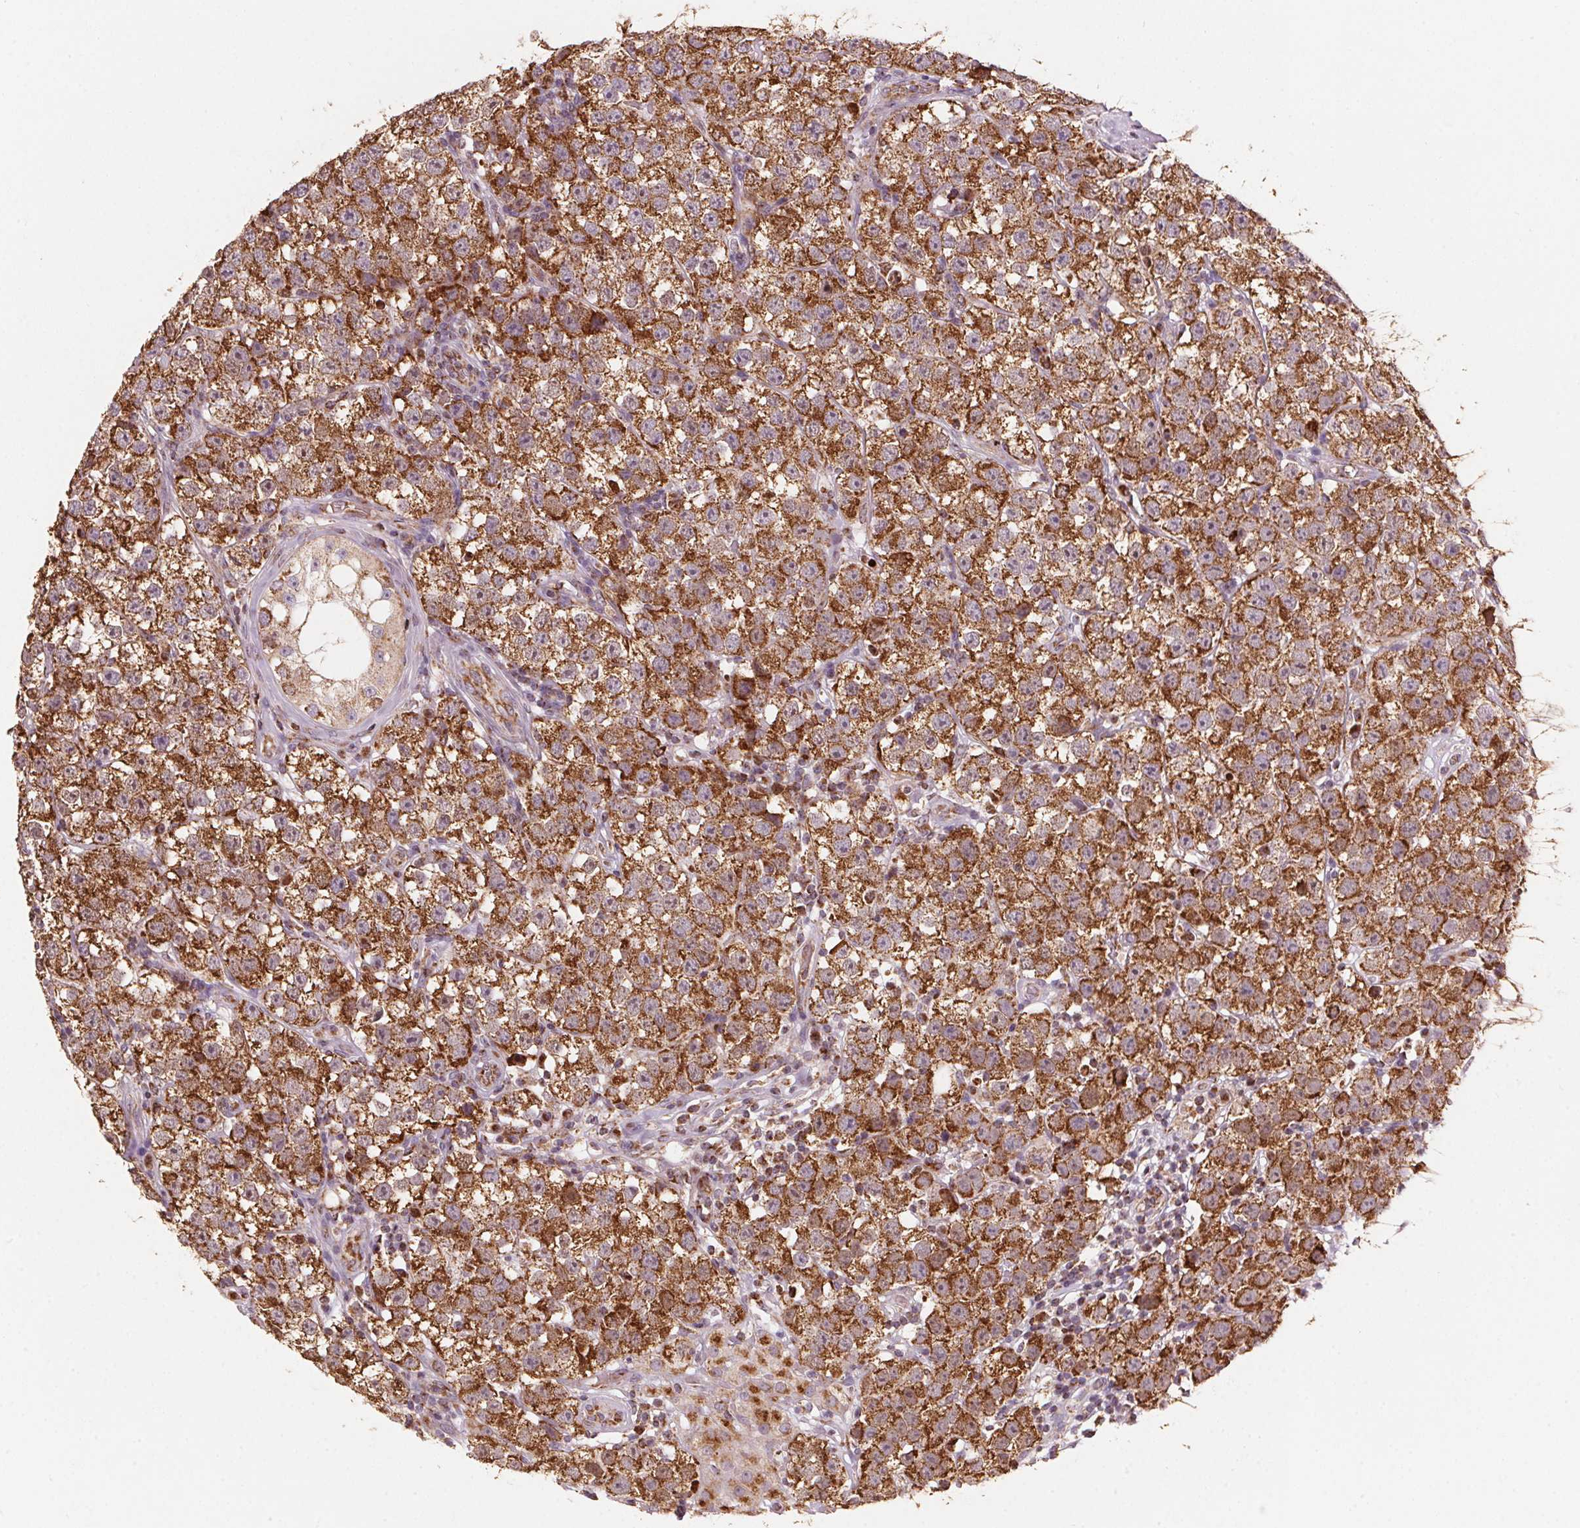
{"staining": {"intensity": "strong", "quantity": ">75%", "location": "cytoplasmic/membranous"}, "tissue": "testis cancer", "cell_type": "Tumor cells", "image_type": "cancer", "snomed": [{"axis": "morphology", "description": "Seminoma, NOS"}, {"axis": "topography", "description": "Testis"}], "caption": "A brown stain labels strong cytoplasmic/membranous positivity of a protein in seminoma (testis) tumor cells.", "gene": "TOMM70", "patient": {"sex": "male", "age": 34}}